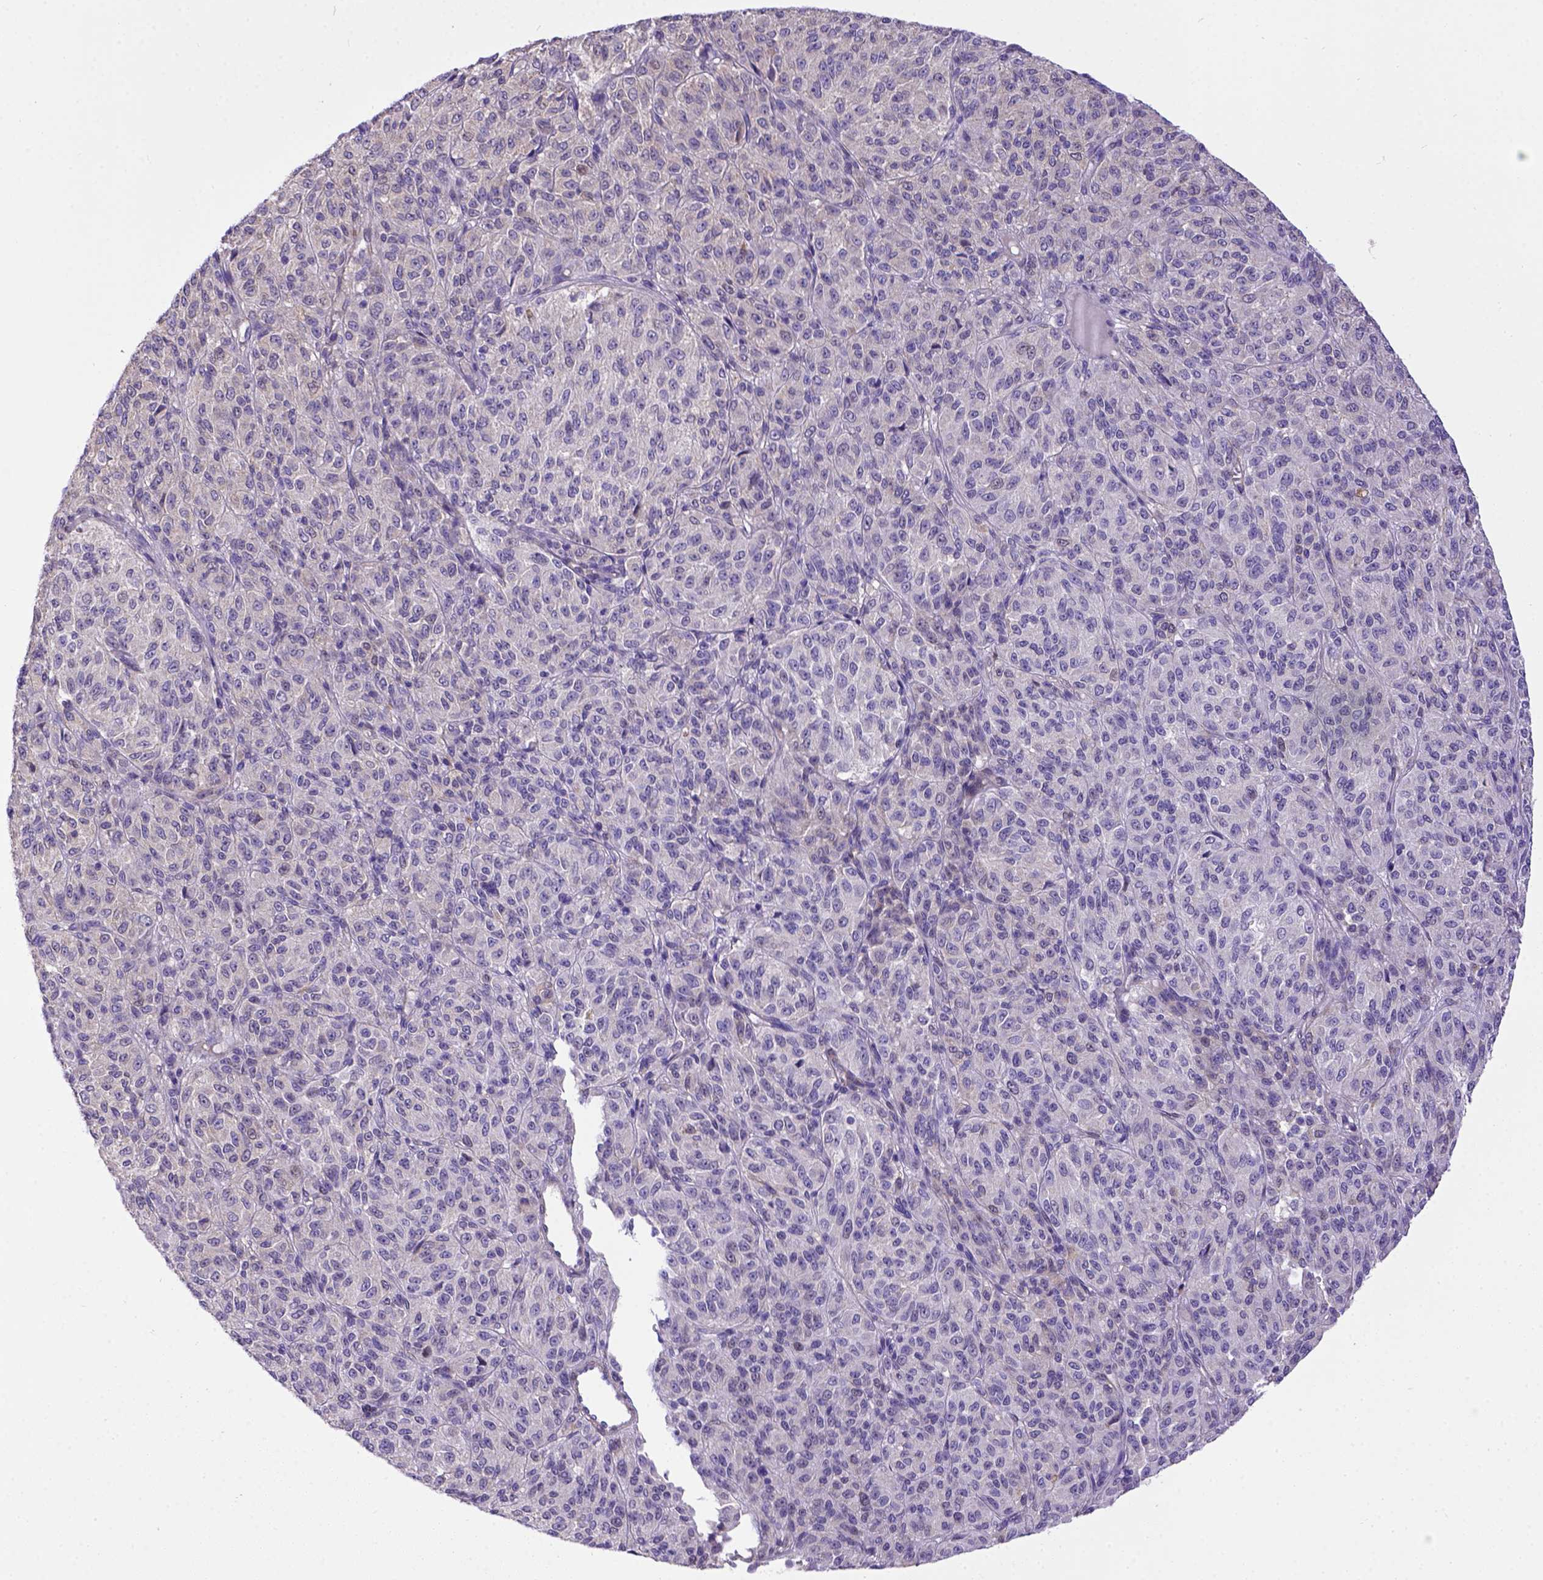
{"staining": {"intensity": "negative", "quantity": "none", "location": "none"}, "tissue": "melanoma", "cell_type": "Tumor cells", "image_type": "cancer", "snomed": [{"axis": "morphology", "description": "Malignant melanoma, Metastatic site"}, {"axis": "topography", "description": "Brain"}], "caption": "Protein analysis of malignant melanoma (metastatic site) displays no significant staining in tumor cells.", "gene": "BTN1A1", "patient": {"sex": "female", "age": 56}}